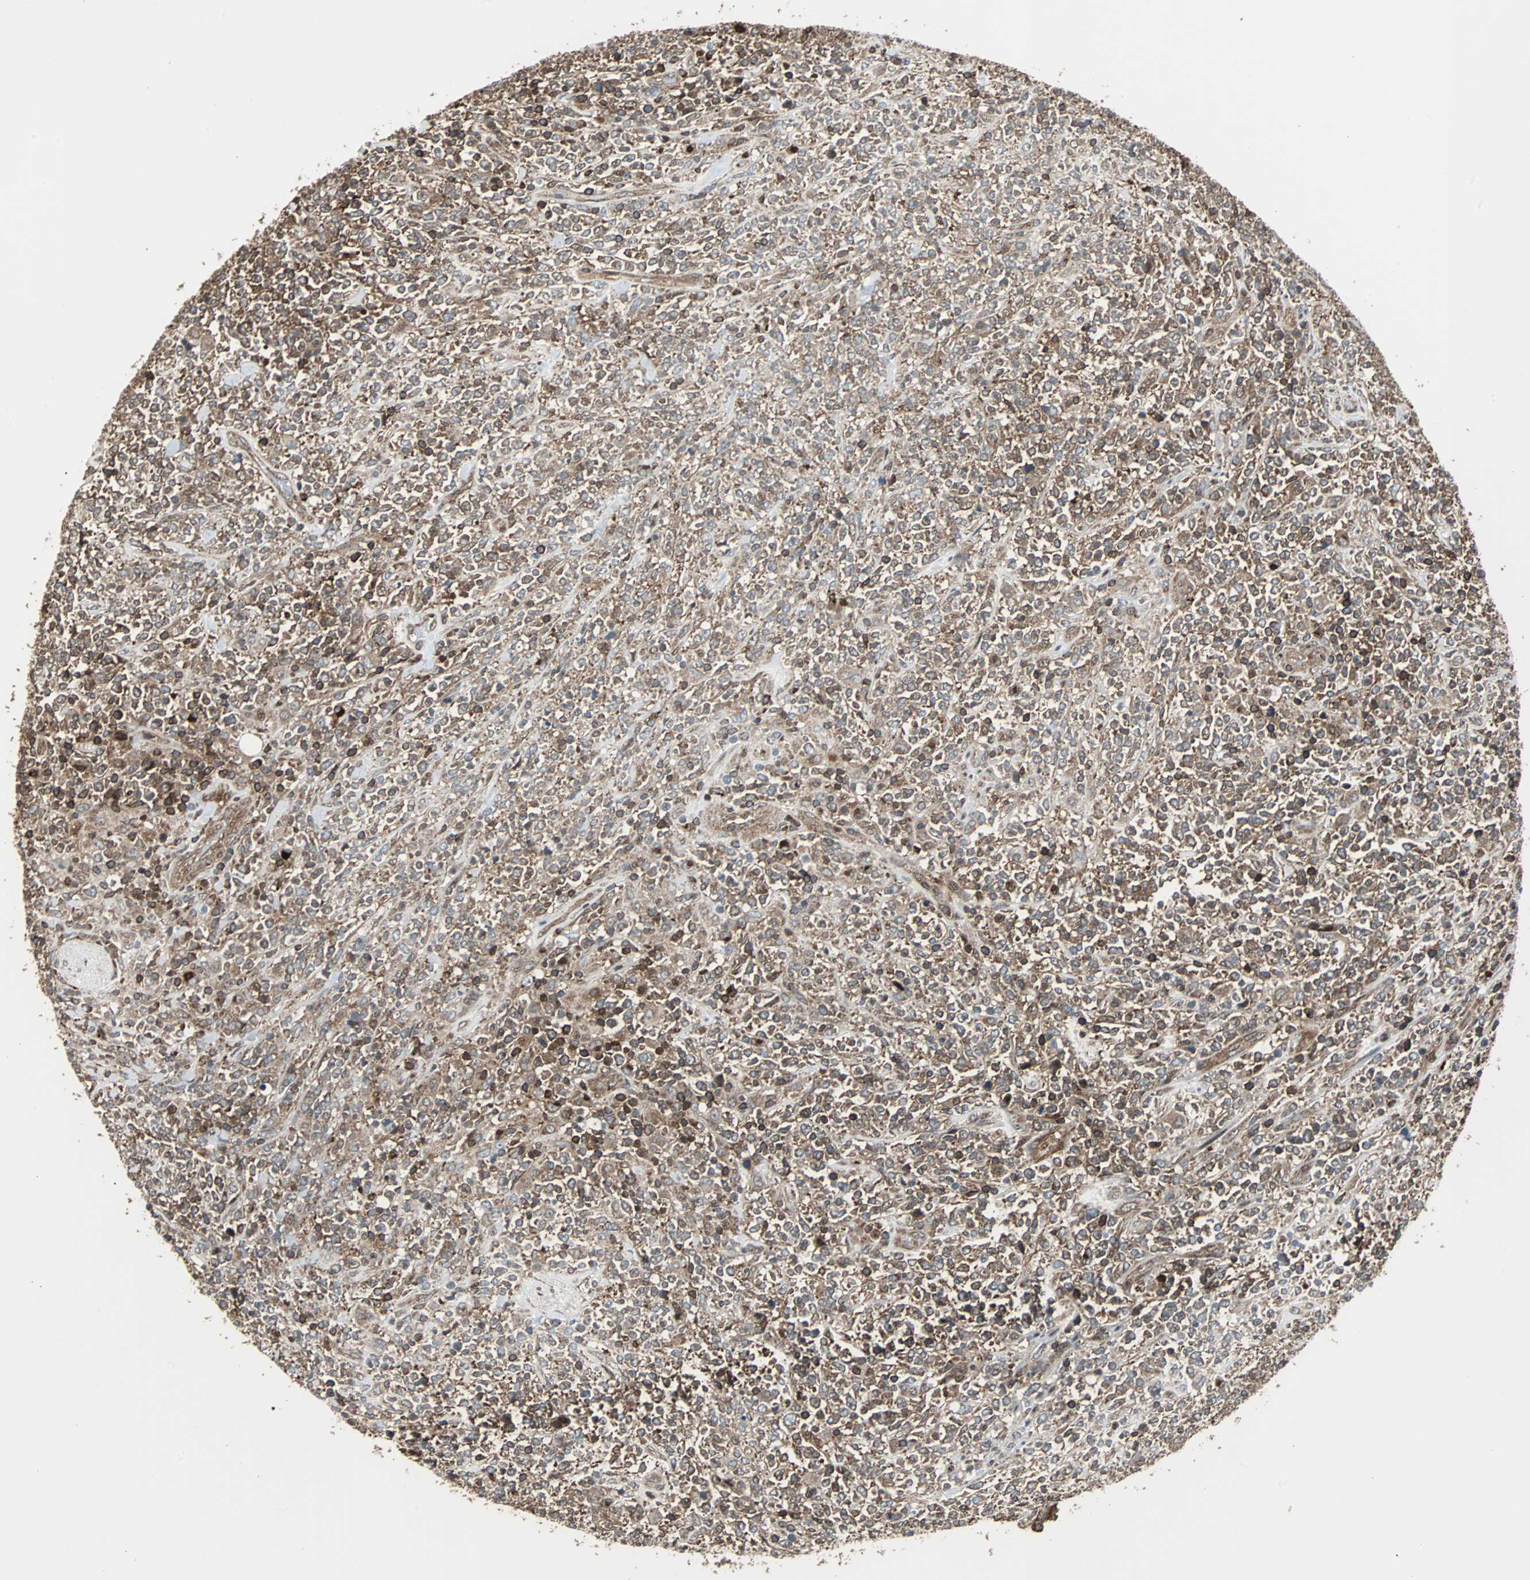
{"staining": {"intensity": "moderate", "quantity": ">75%", "location": "cytoplasmic/membranous"}, "tissue": "lymphoma", "cell_type": "Tumor cells", "image_type": "cancer", "snomed": [{"axis": "morphology", "description": "Malignant lymphoma, non-Hodgkin's type, High grade"}, {"axis": "topography", "description": "Soft tissue"}], "caption": "Immunohistochemistry (IHC) (DAB (3,3'-diaminobenzidine)) staining of lymphoma shows moderate cytoplasmic/membranous protein expression in approximately >75% of tumor cells. (DAB (3,3'-diaminobenzidine) IHC with brightfield microscopy, high magnification).", "gene": "RELA", "patient": {"sex": "male", "age": 18}}